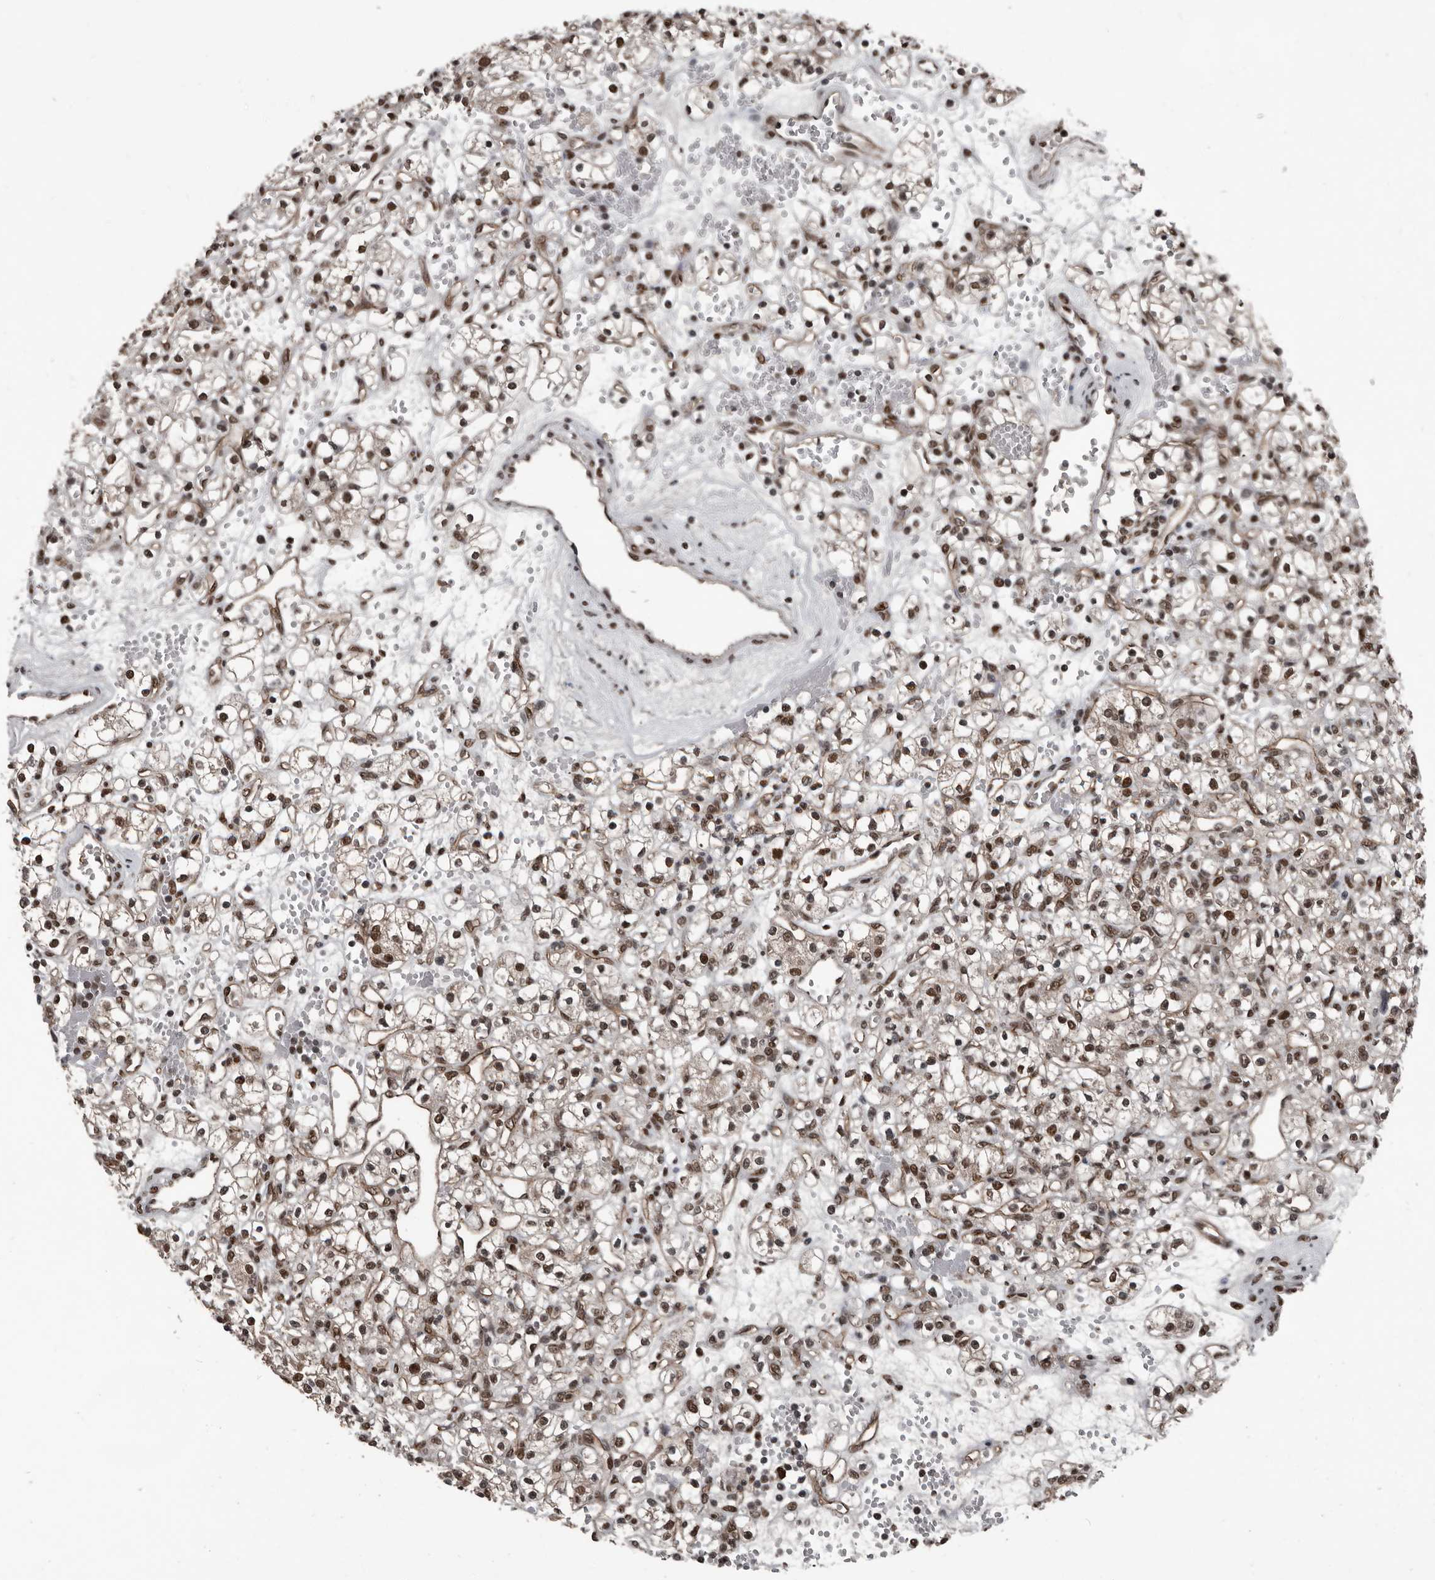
{"staining": {"intensity": "moderate", "quantity": "25%-75%", "location": "nuclear"}, "tissue": "renal cancer", "cell_type": "Tumor cells", "image_type": "cancer", "snomed": [{"axis": "morphology", "description": "Adenocarcinoma, NOS"}, {"axis": "topography", "description": "Kidney"}], "caption": "Immunohistochemistry of human renal cancer reveals medium levels of moderate nuclear staining in approximately 25%-75% of tumor cells. The protein of interest is stained brown, and the nuclei are stained in blue (DAB (3,3'-diaminobenzidine) IHC with brightfield microscopy, high magnification).", "gene": "CHD1L", "patient": {"sex": "female", "age": 59}}